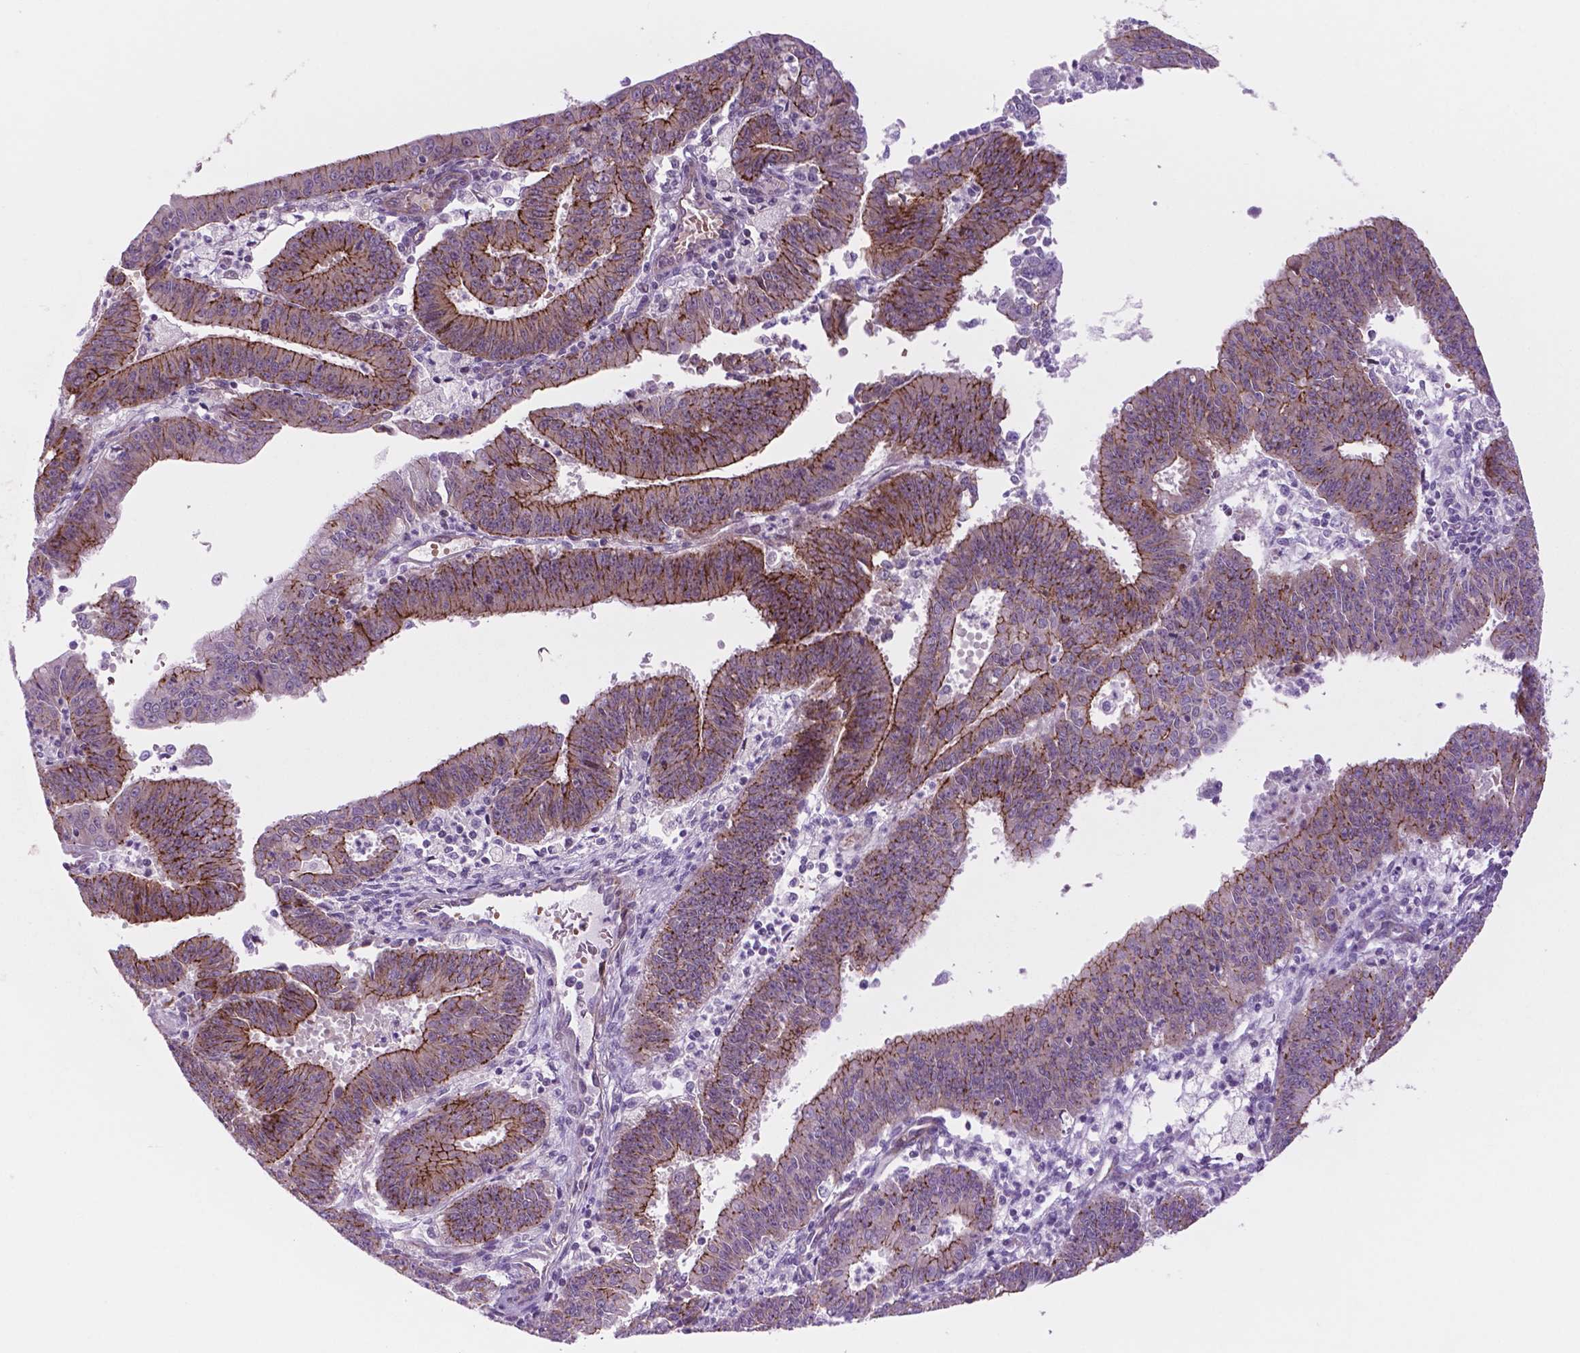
{"staining": {"intensity": "moderate", "quantity": "25%-75%", "location": "cytoplasmic/membranous"}, "tissue": "endometrial cancer", "cell_type": "Tumor cells", "image_type": "cancer", "snomed": [{"axis": "morphology", "description": "Adenocarcinoma, NOS"}, {"axis": "topography", "description": "Endometrium"}], "caption": "This is a photomicrograph of immunohistochemistry staining of endometrial adenocarcinoma, which shows moderate staining in the cytoplasmic/membranous of tumor cells.", "gene": "RND3", "patient": {"sex": "female", "age": 73}}